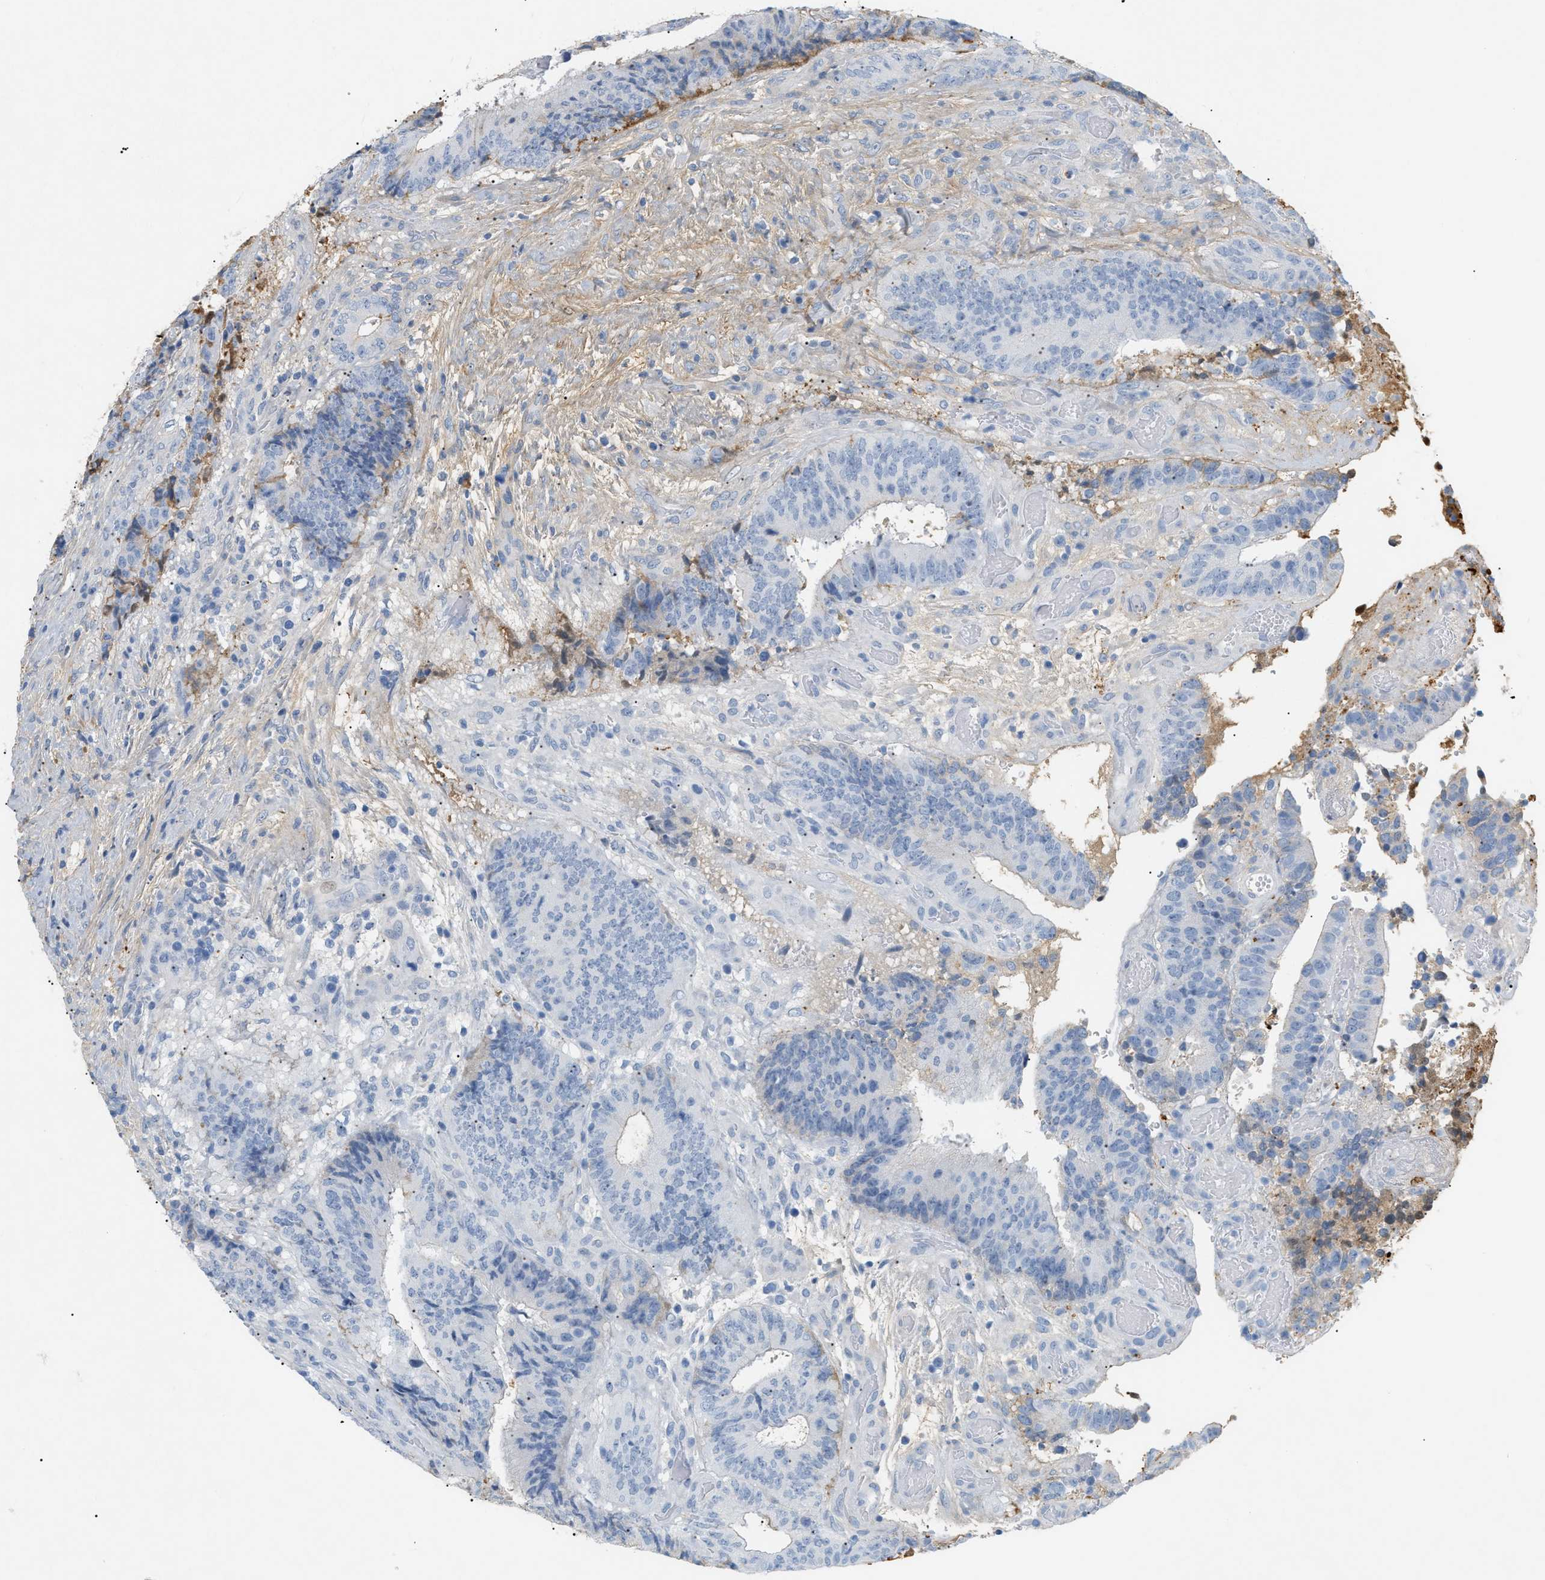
{"staining": {"intensity": "negative", "quantity": "none", "location": "none"}, "tissue": "colorectal cancer", "cell_type": "Tumor cells", "image_type": "cancer", "snomed": [{"axis": "morphology", "description": "Adenocarcinoma, NOS"}, {"axis": "topography", "description": "Rectum"}], "caption": "Tumor cells show no significant positivity in colorectal cancer.", "gene": "CFH", "patient": {"sex": "male", "age": 72}}